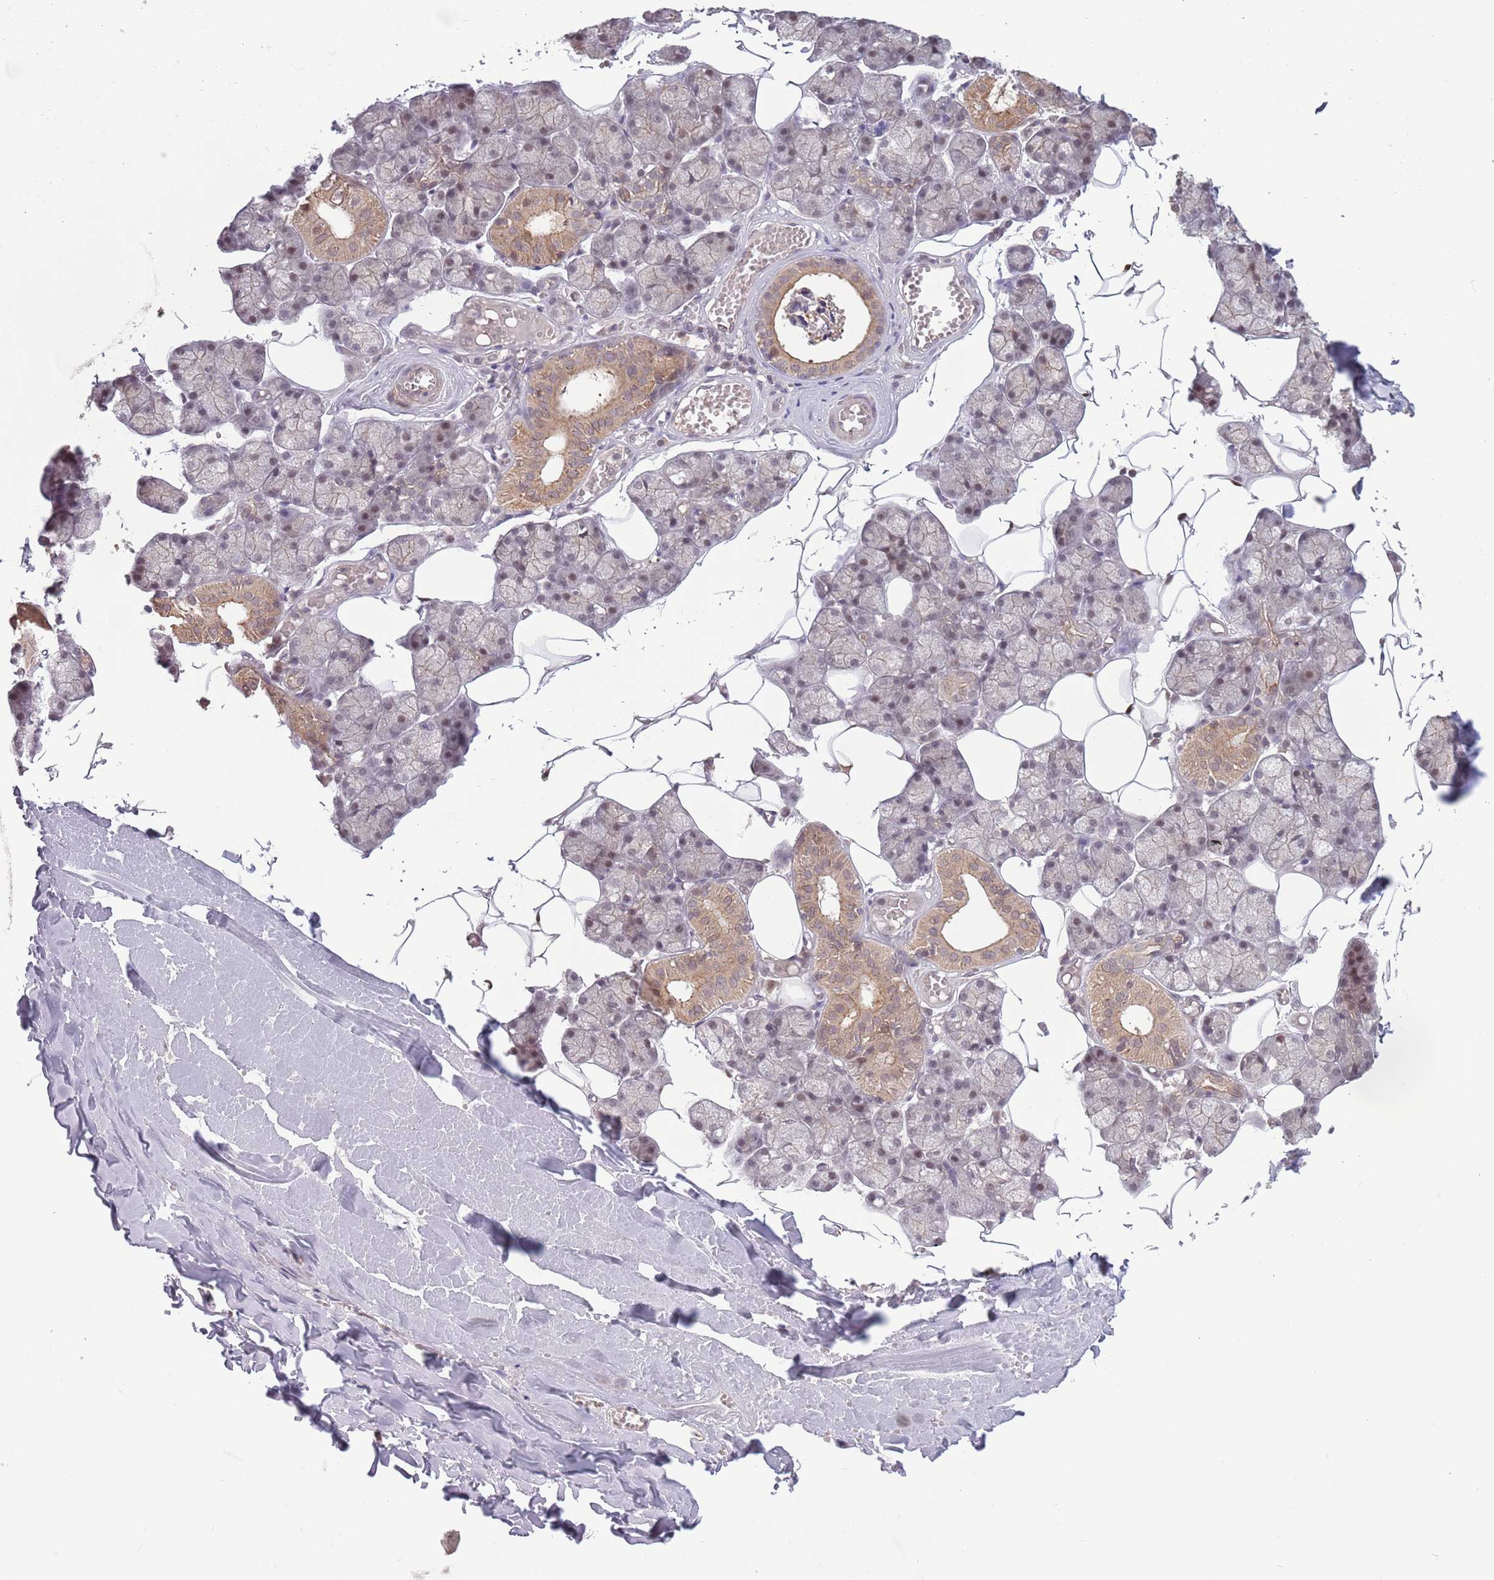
{"staining": {"intensity": "moderate", "quantity": "25%-75%", "location": "cytoplasmic/membranous,nuclear"}, "tissue": "salivary gland", "cell_type": "Glandular cells", "image_type": "normal", "snomed": [{"axis": "morphology", "description": "Normal tissue, NOS"}, {"axis": "topography", "description": "Salivary gland"}], "caption": "Immunohistochemical staining of unremarkable human salivary gland displays moderate cytoplasmic/membranous,nuclear protein expression in about 25%-75% of glandular cells. (Brightfield microscopy of DAB IHC at high magnification).", "gene": "CCDC154", "patient": {"sex": "male", "age": 62}}